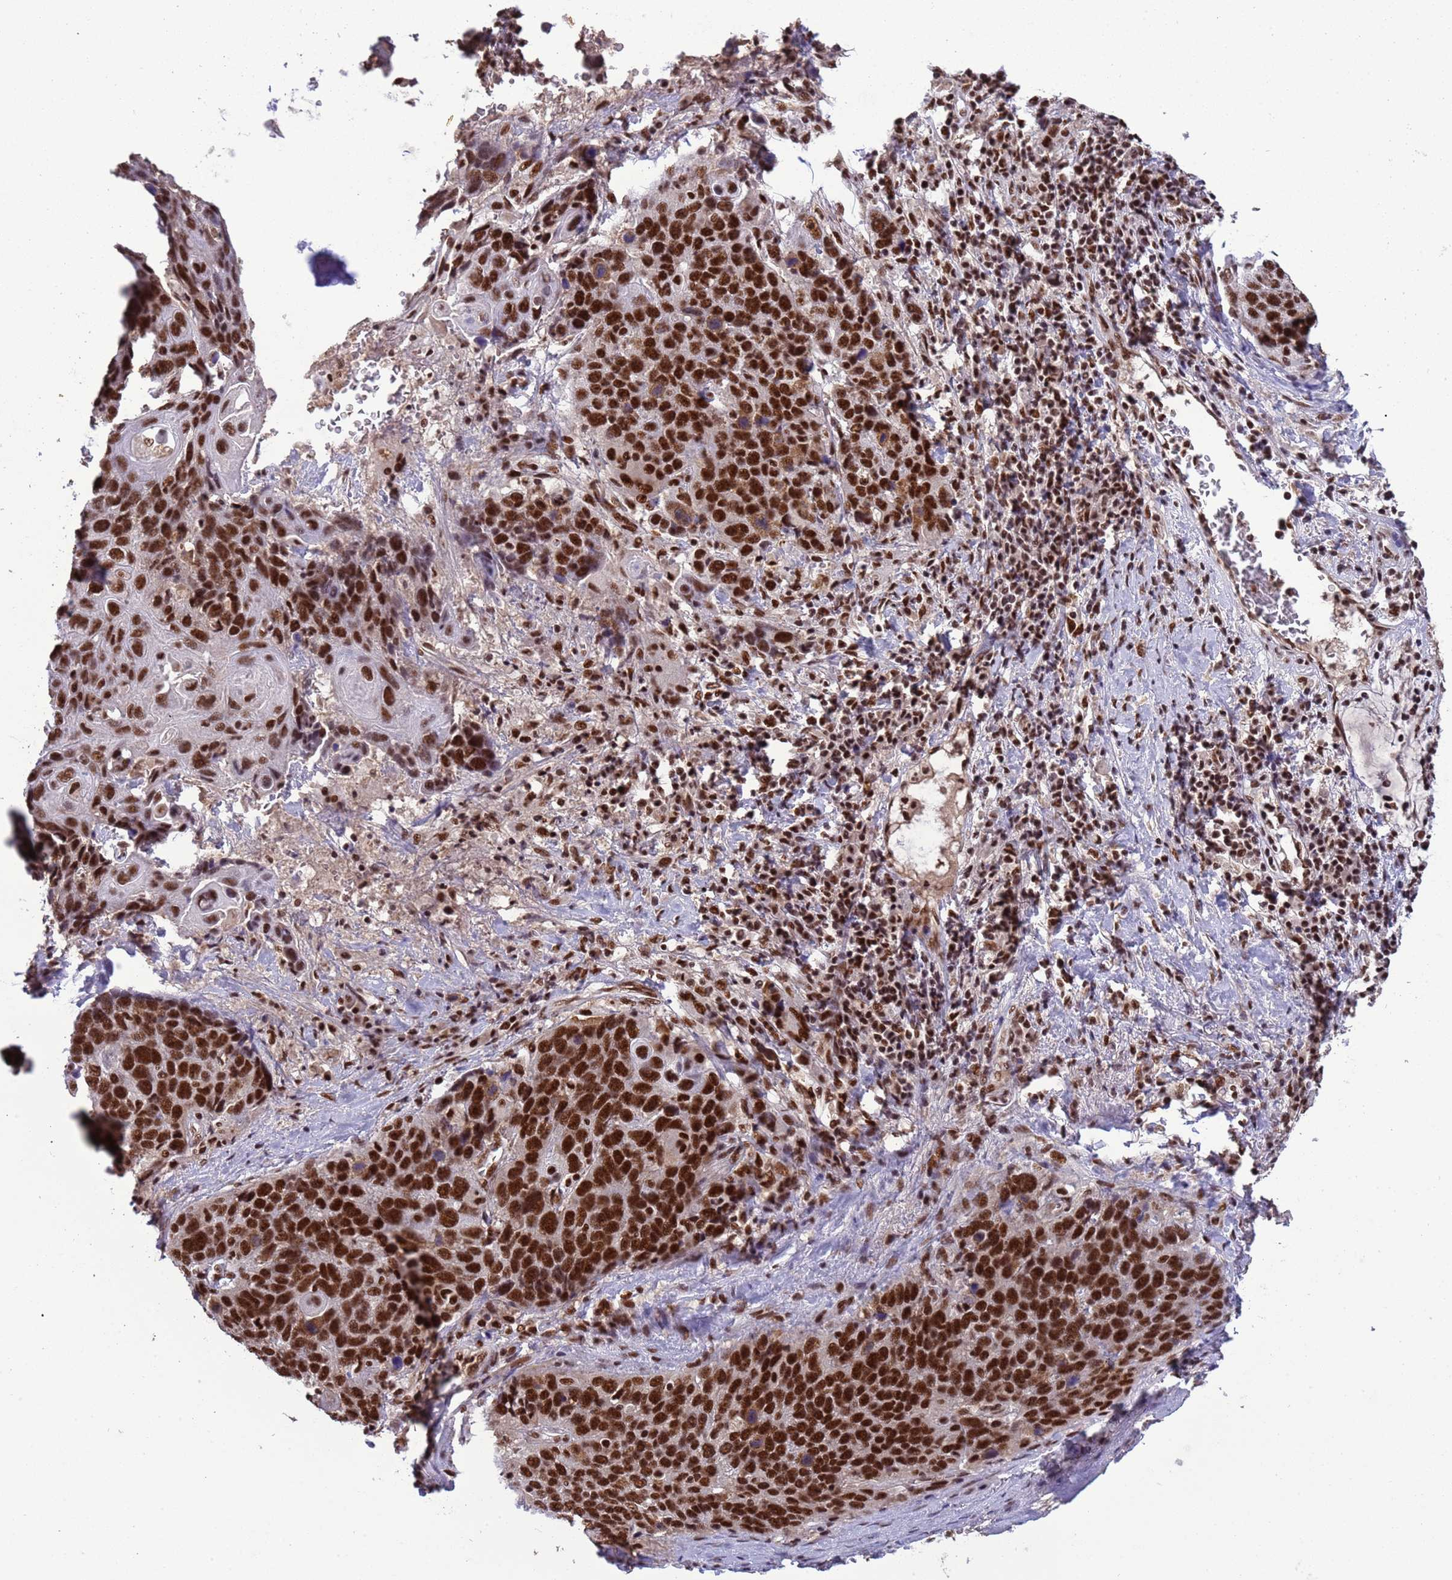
{"staining": {"intensity": "strong", "quantity": ">75%", "location": "nuclear"}, "tissue": "lung cancer", "cell_type": "Tumor cells", "image_type": "cancer", "snomed": [{"axis": "morphology", "description": "Squamous cell carcinoma, NOS"}, {"axis": "topography", "description": "Lung"}], "caption": "Immunohistochemical staining of lung squamous cell carcinoma displays strong nuclear protein positivity in about >75% of tumor cells. (IHC, brightfield microscopy, high magnification).", "gene": "SRRT", "patient": {"sex": "male", "age": 66}}